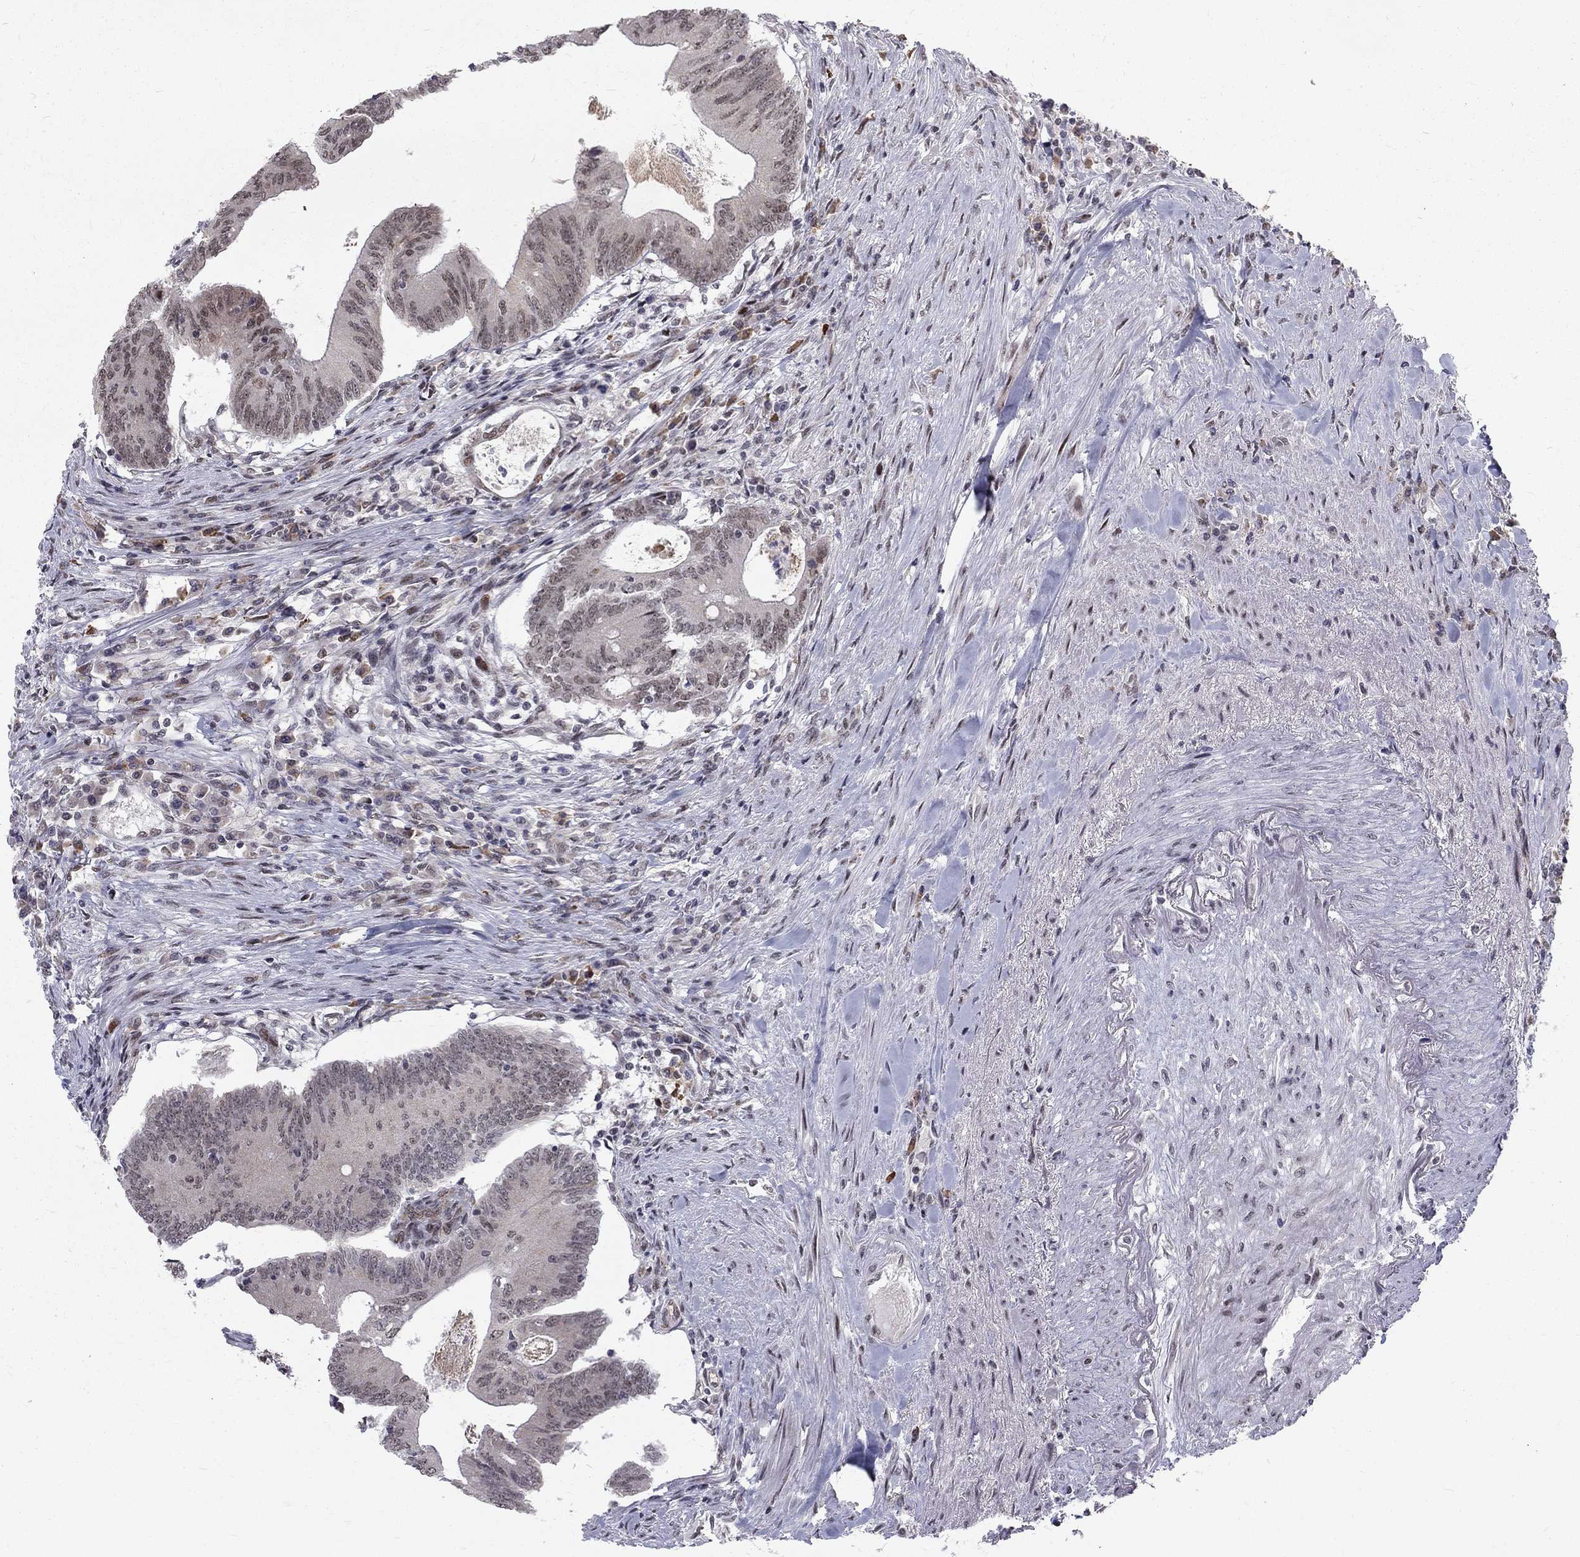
{"staining": {"intensity": "moderate", "quantity": "25%-75%", "location": "nuclear"}, "tissue": "colorectal cancer", "cell_type": "Tumor cells", "image_type": "cancer", "snomed": [{"axis": "morphology", "description": "Adenocarcinoma, NOS"}, {"axis": "topography", "description": "Colon"}], "caption": "The immunohistochemical stain shows moderate nuclear staining in tumor cells of colorectal adenocarcinoma tissue. (IHC, brightfield microscopy, high magnification).", "gene": "TCEAL1", "patient": {"sex": "female", "age": 70}}